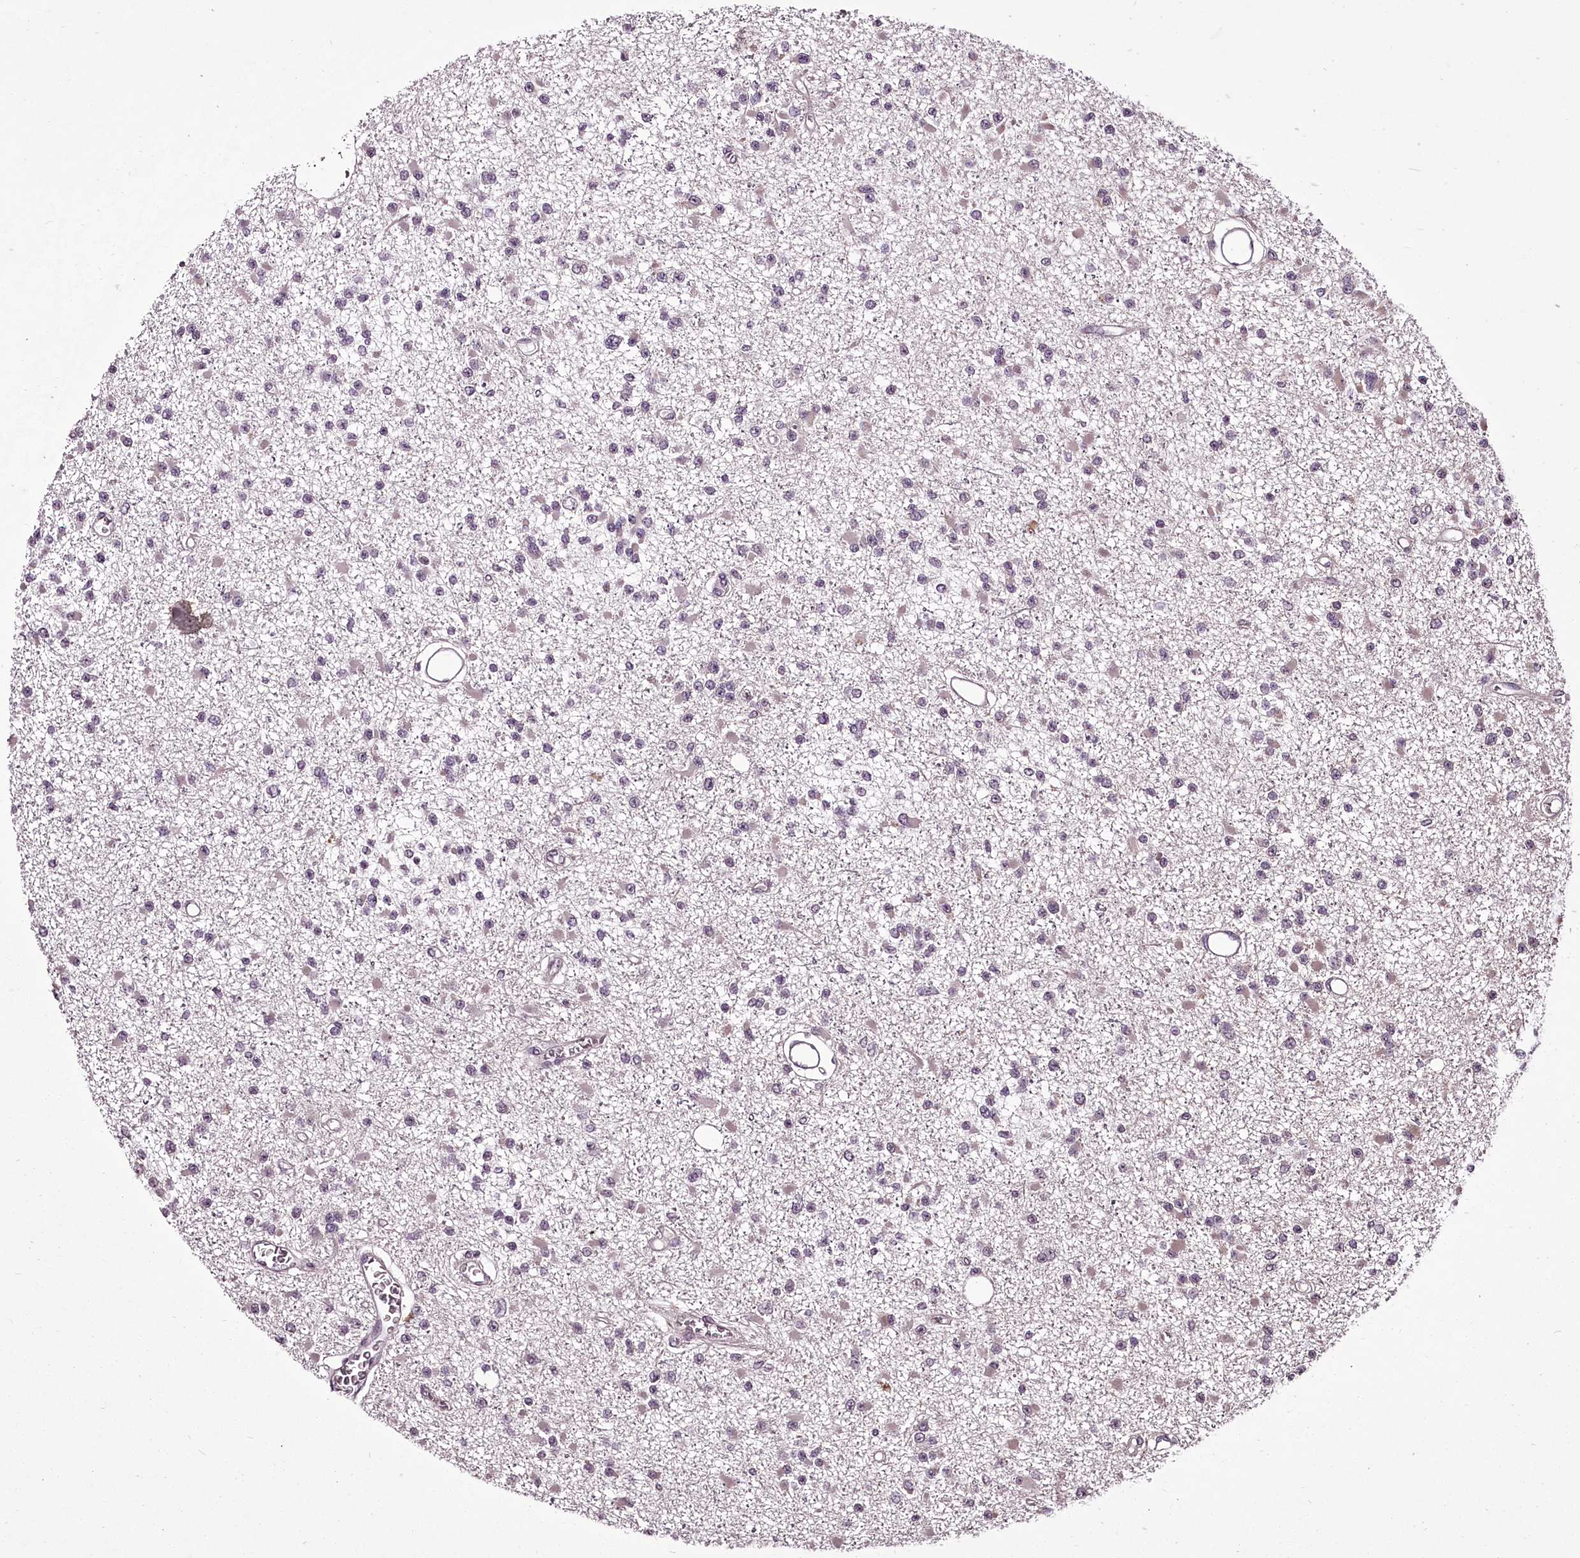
{"staining": {"intensity": "negative", "quantity": "none", "location": "none"}, "tissue": "glioma", "cell_type": "Tumor cells", "image_type": "cancer", "snomed": [{"axis": "morphology", "description": "Glioma, malignant, Low grade"}, {"axis": "topography", "description": "Brain"}], "caption": "A histopathology image of human glioma is negative for staining in tumor cells. (Stains: DAB immunohistochemistry with hematoxylin counter stain, Microscopy: brightfield microscopy at high magnification).", "gene": "ADRA1D", "patient": {"sex": "female", "age": 22}}